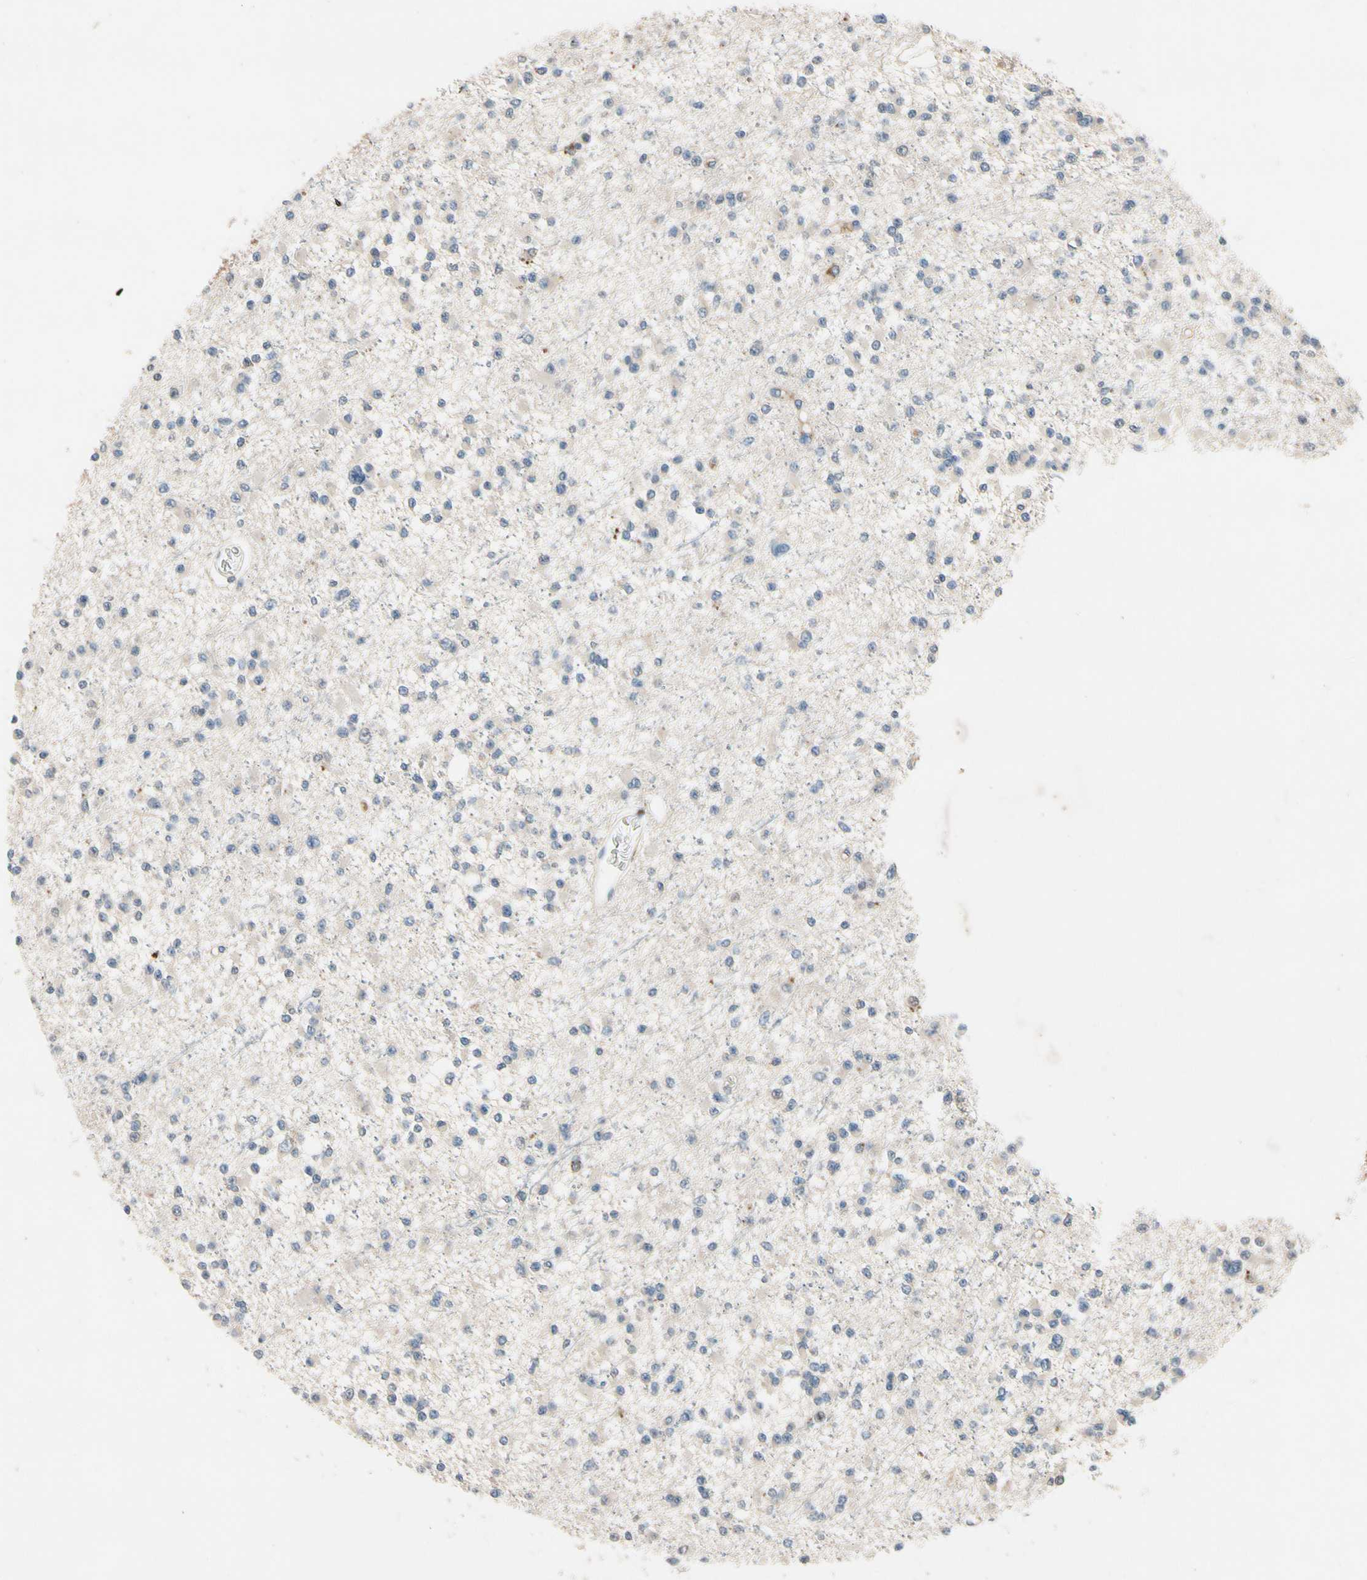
{"staining": {"intensity": "weak", "quantity": "<25%", "location": "cytoplasmic/membranous"}, "tissue": "glioma", "cell_type": "Tumor cells", "image_type": "cancer", "snomed": [{"axis": "morphology", "description": "Glioma, malignant, Low grade"}, {"axis": "topography", "description": "Brain"}], "caption": "Immunohistochemistry histopathology image of low-grade glioma (malignant) stained for a protein (brown), which reveals no positivity in tumor cells. Nuclei are stained in blue.", "gene": "IL1RL1", "patient": {"sex": "female", "age": 22}}